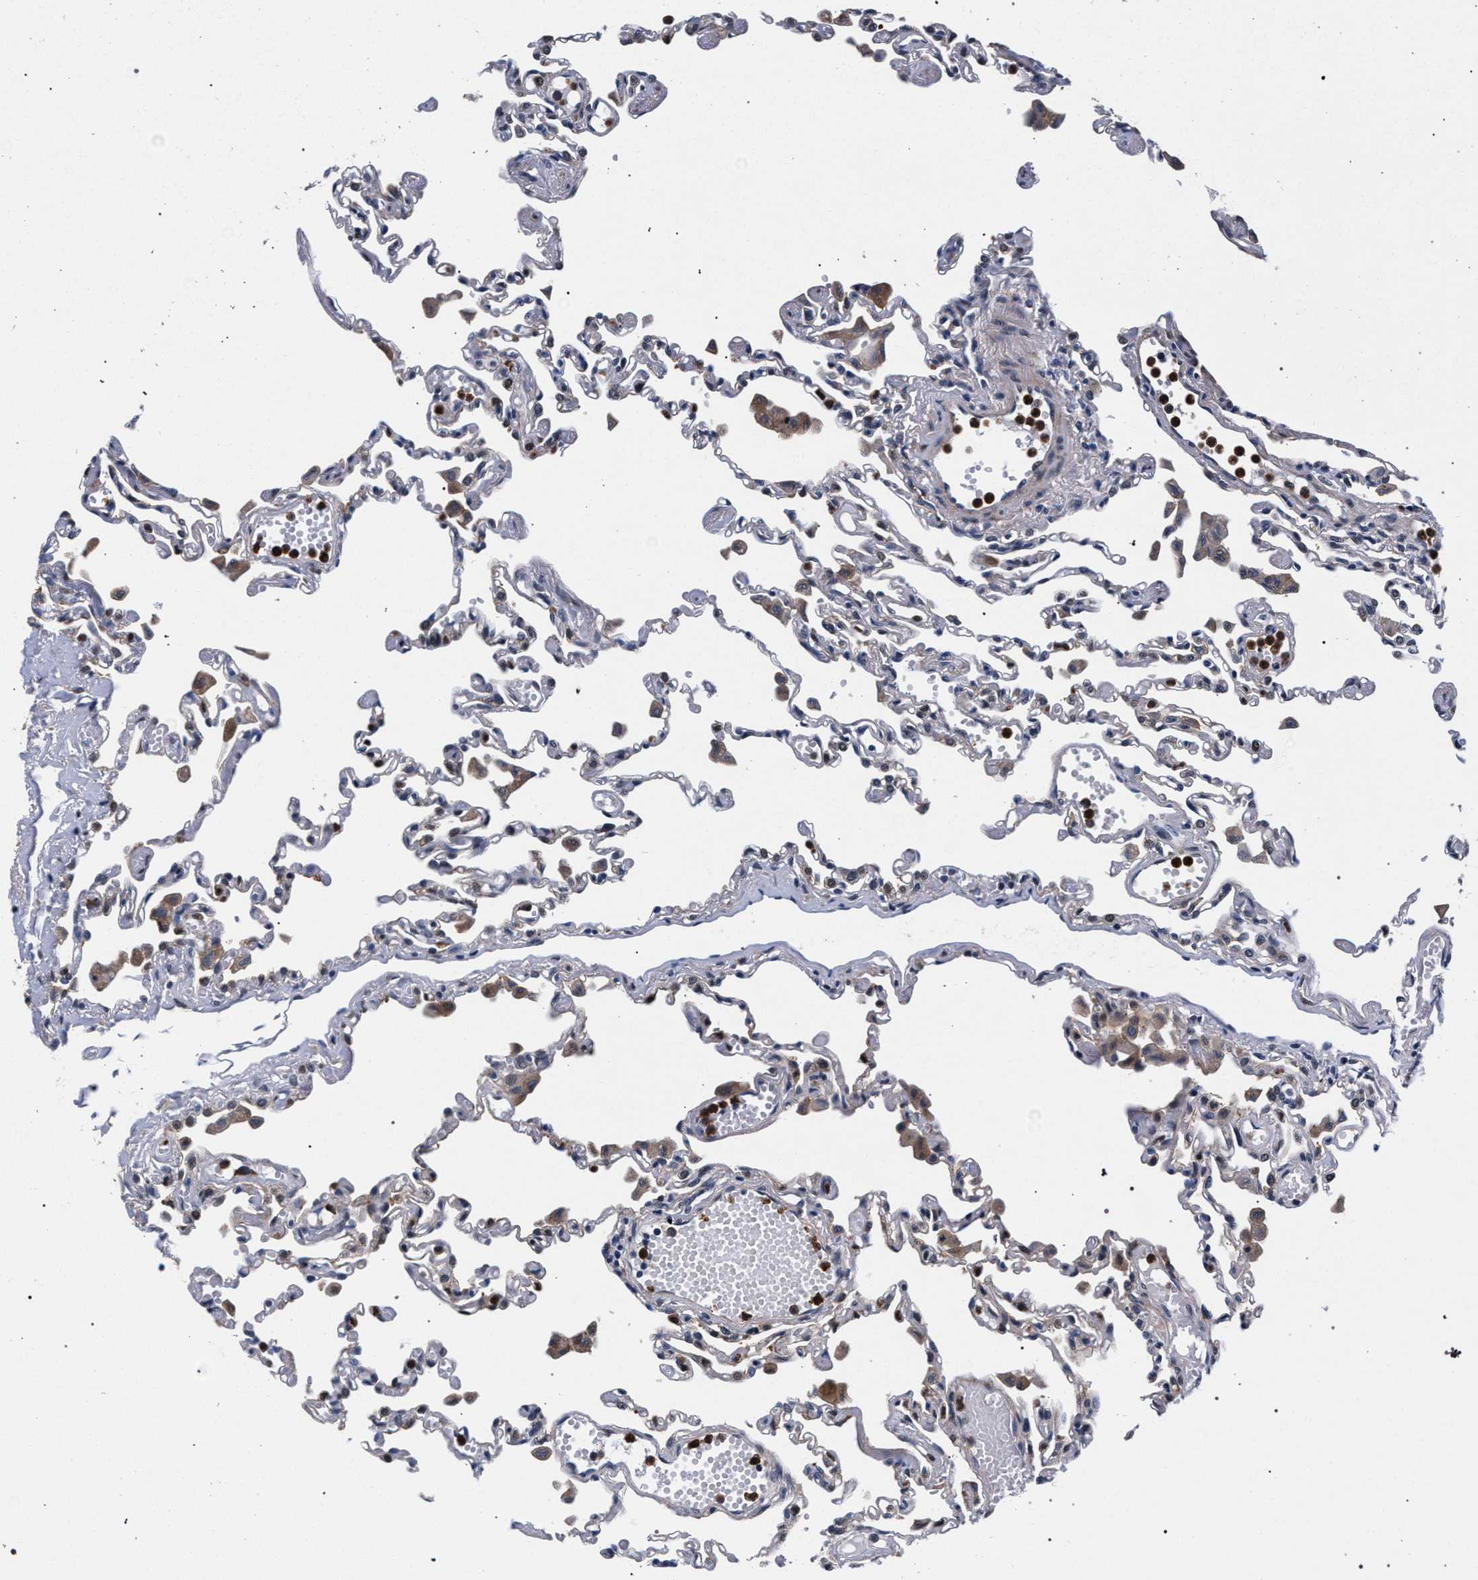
{"staining": {"intensity": "negative", "quantity": "none", "location": "none"}, "tissue": "lung", "cell_type": "Alveolar cells", "image_type": "normal", "snomed": [{"axis": "morphology", "description": "Normal tissue, NOS"}, {"axis": "topography", "description": "Bronchus"}, {"axis": "topography", "description": "Lung"}], "caption": "A photomicrograph of lung stained for a protein reveals no brown staining in alveolar cells.", "gene": "ZNF462", "patient": {"sex": "female", "age": 49}}